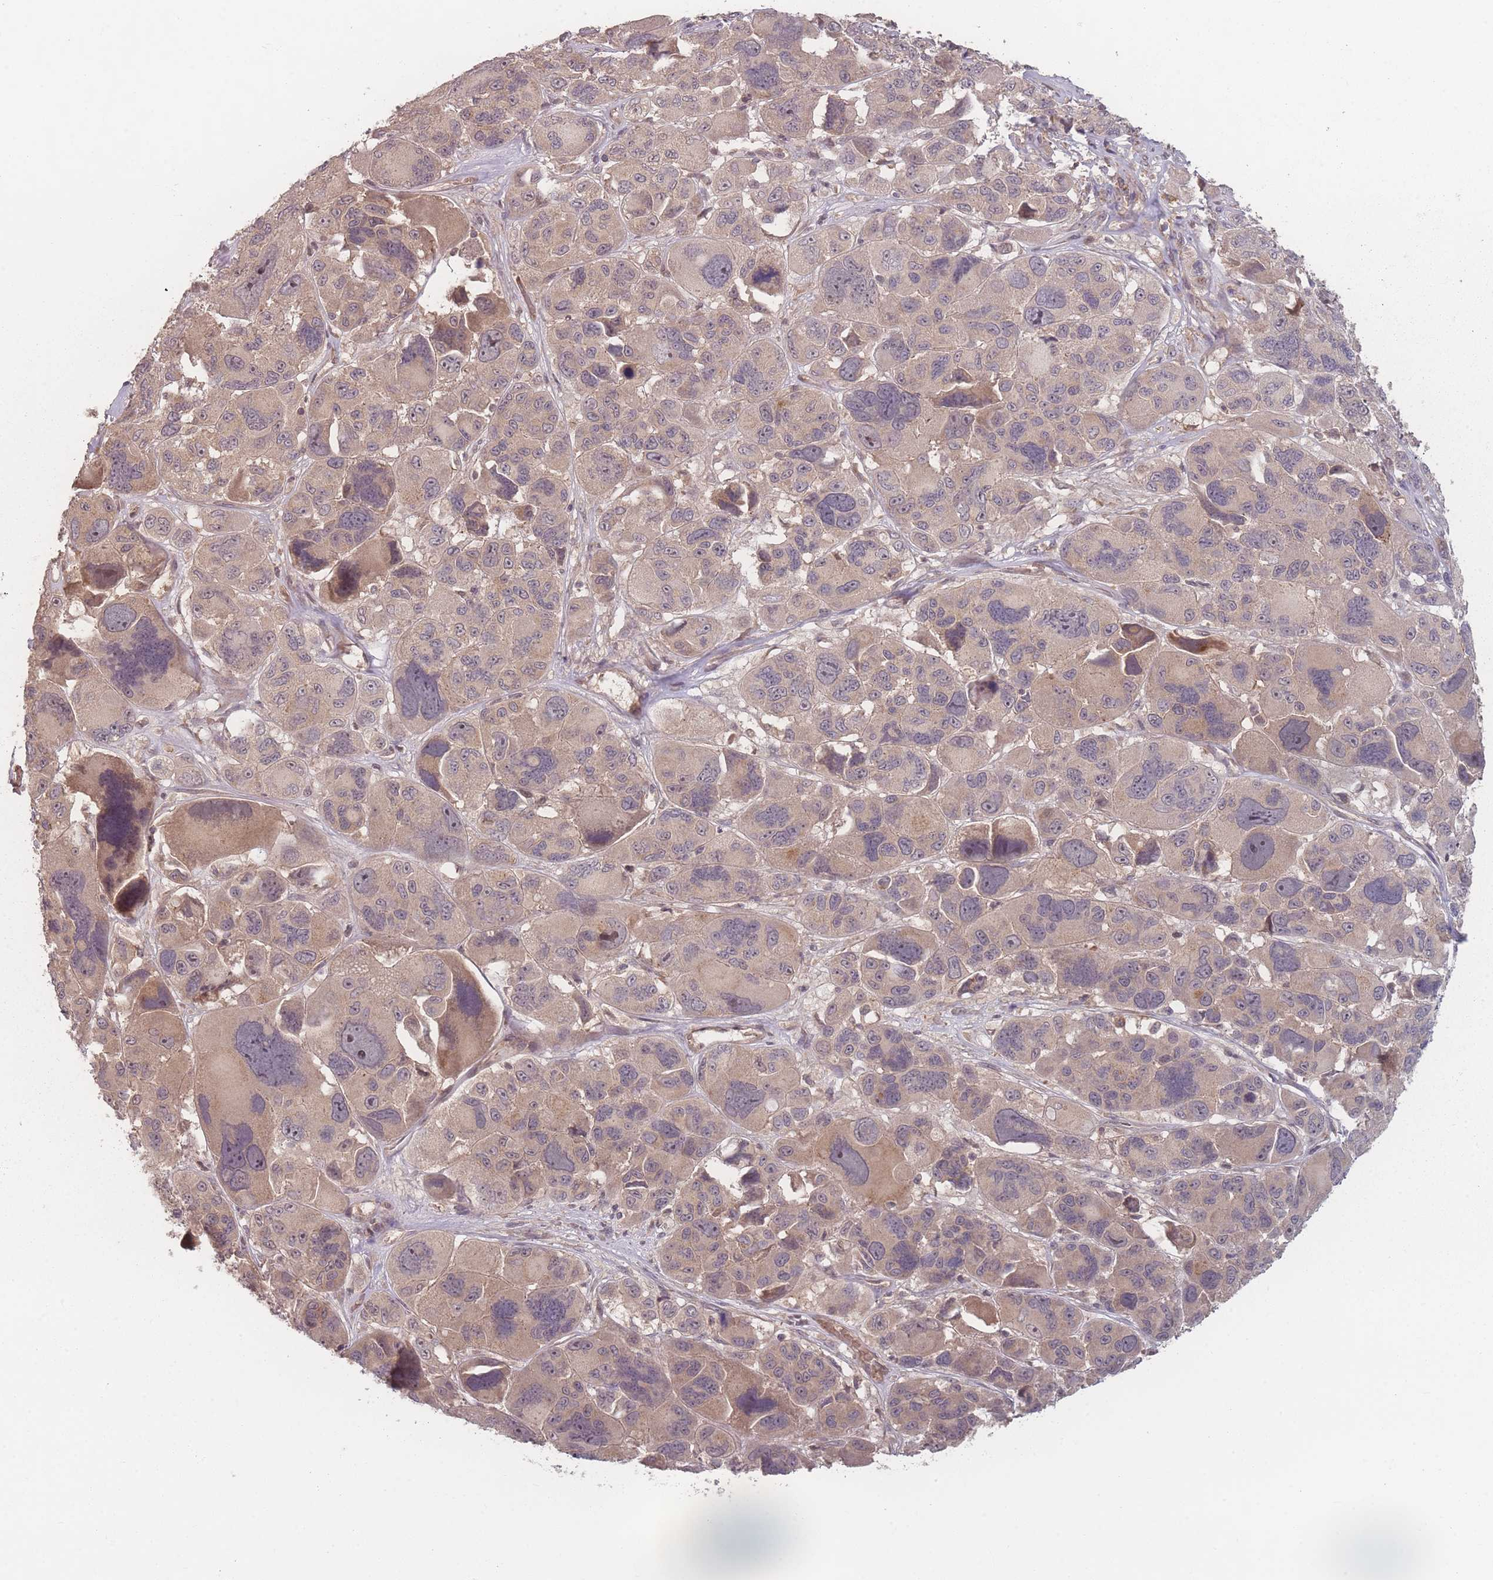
{"staining": {"intensity": "weak", "quantity": "<25%", "location": "cytoplasmic/membranous"}, "tissue": "melanoma", "cell_type": "Tumor cells", "image_type": "cancer", "snomed": [{"axis": "morphology", "description": "Malignant melanoma, NOS"}, {"axis": "topography", "description": "Skin"}], "caption": "Immunohistochemistry of human melanoma shows no positivity in tumor cells.", "gene": "HAGH", "patient": {"sex": "female", "age": 66}}